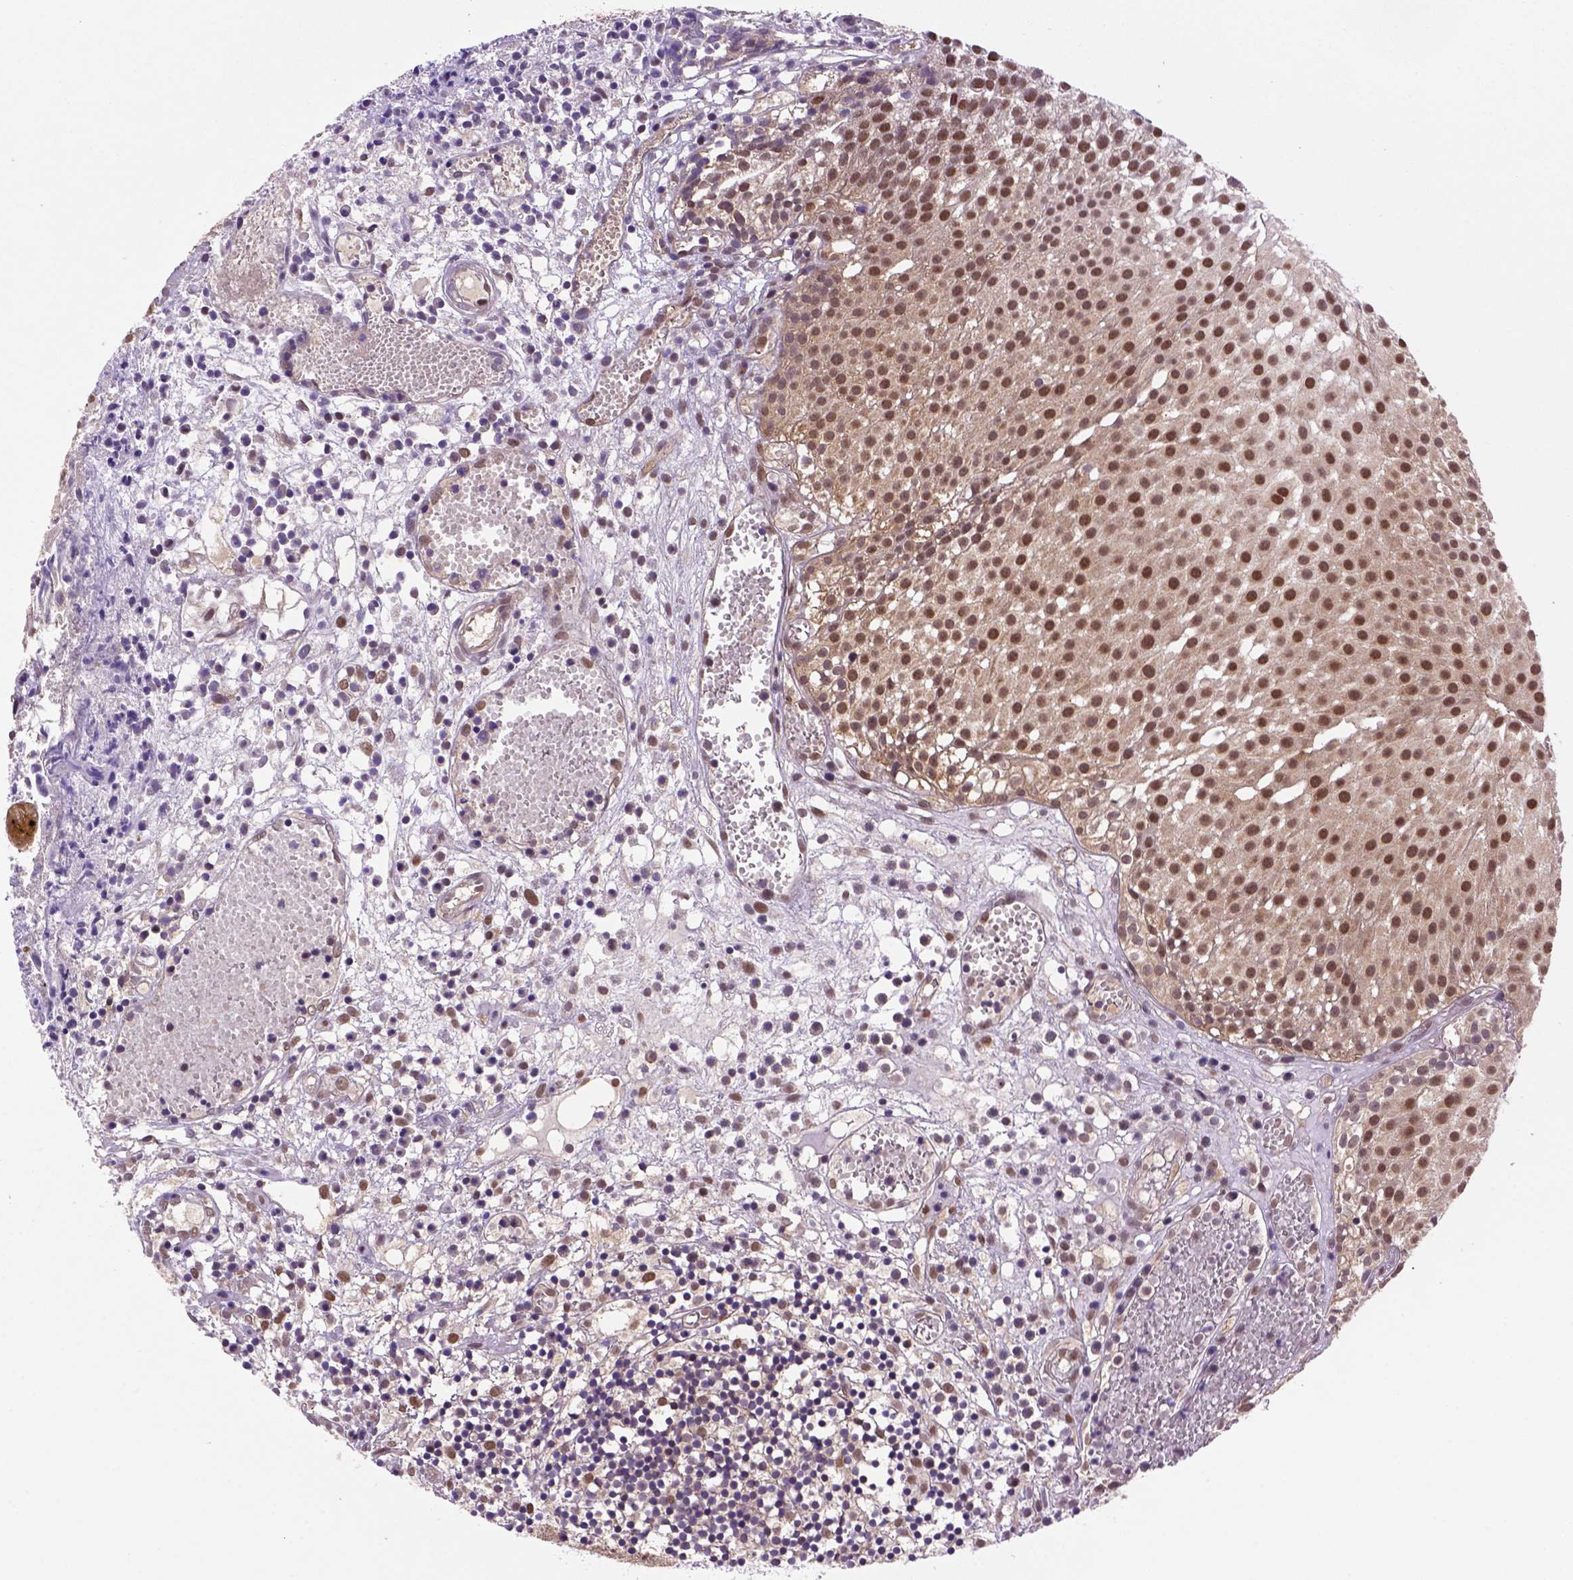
{"staining": {"intensity": "strong", "quantity": ">75%", "location": "cytoplasmic/membranous,nuclear"}, "tissue": "urothelial cancer", "cell_type": "Tumor cells", "image_type": "cancer", "snomed": [{"axis": "morphology", "description": "Urothelial carcinoma, Low grade"}, {"axis": "topography", "description": "Urinary bladder"}], "caption": "This is an image of immunohistochemistry staining of low-grade urothelial carcinoma, which shows strong staining in the cytoplasmic/membranous and nuclear of tumor cells.", "gene": "PSMC2", "patient": {"sex": "male", "age": 79}}